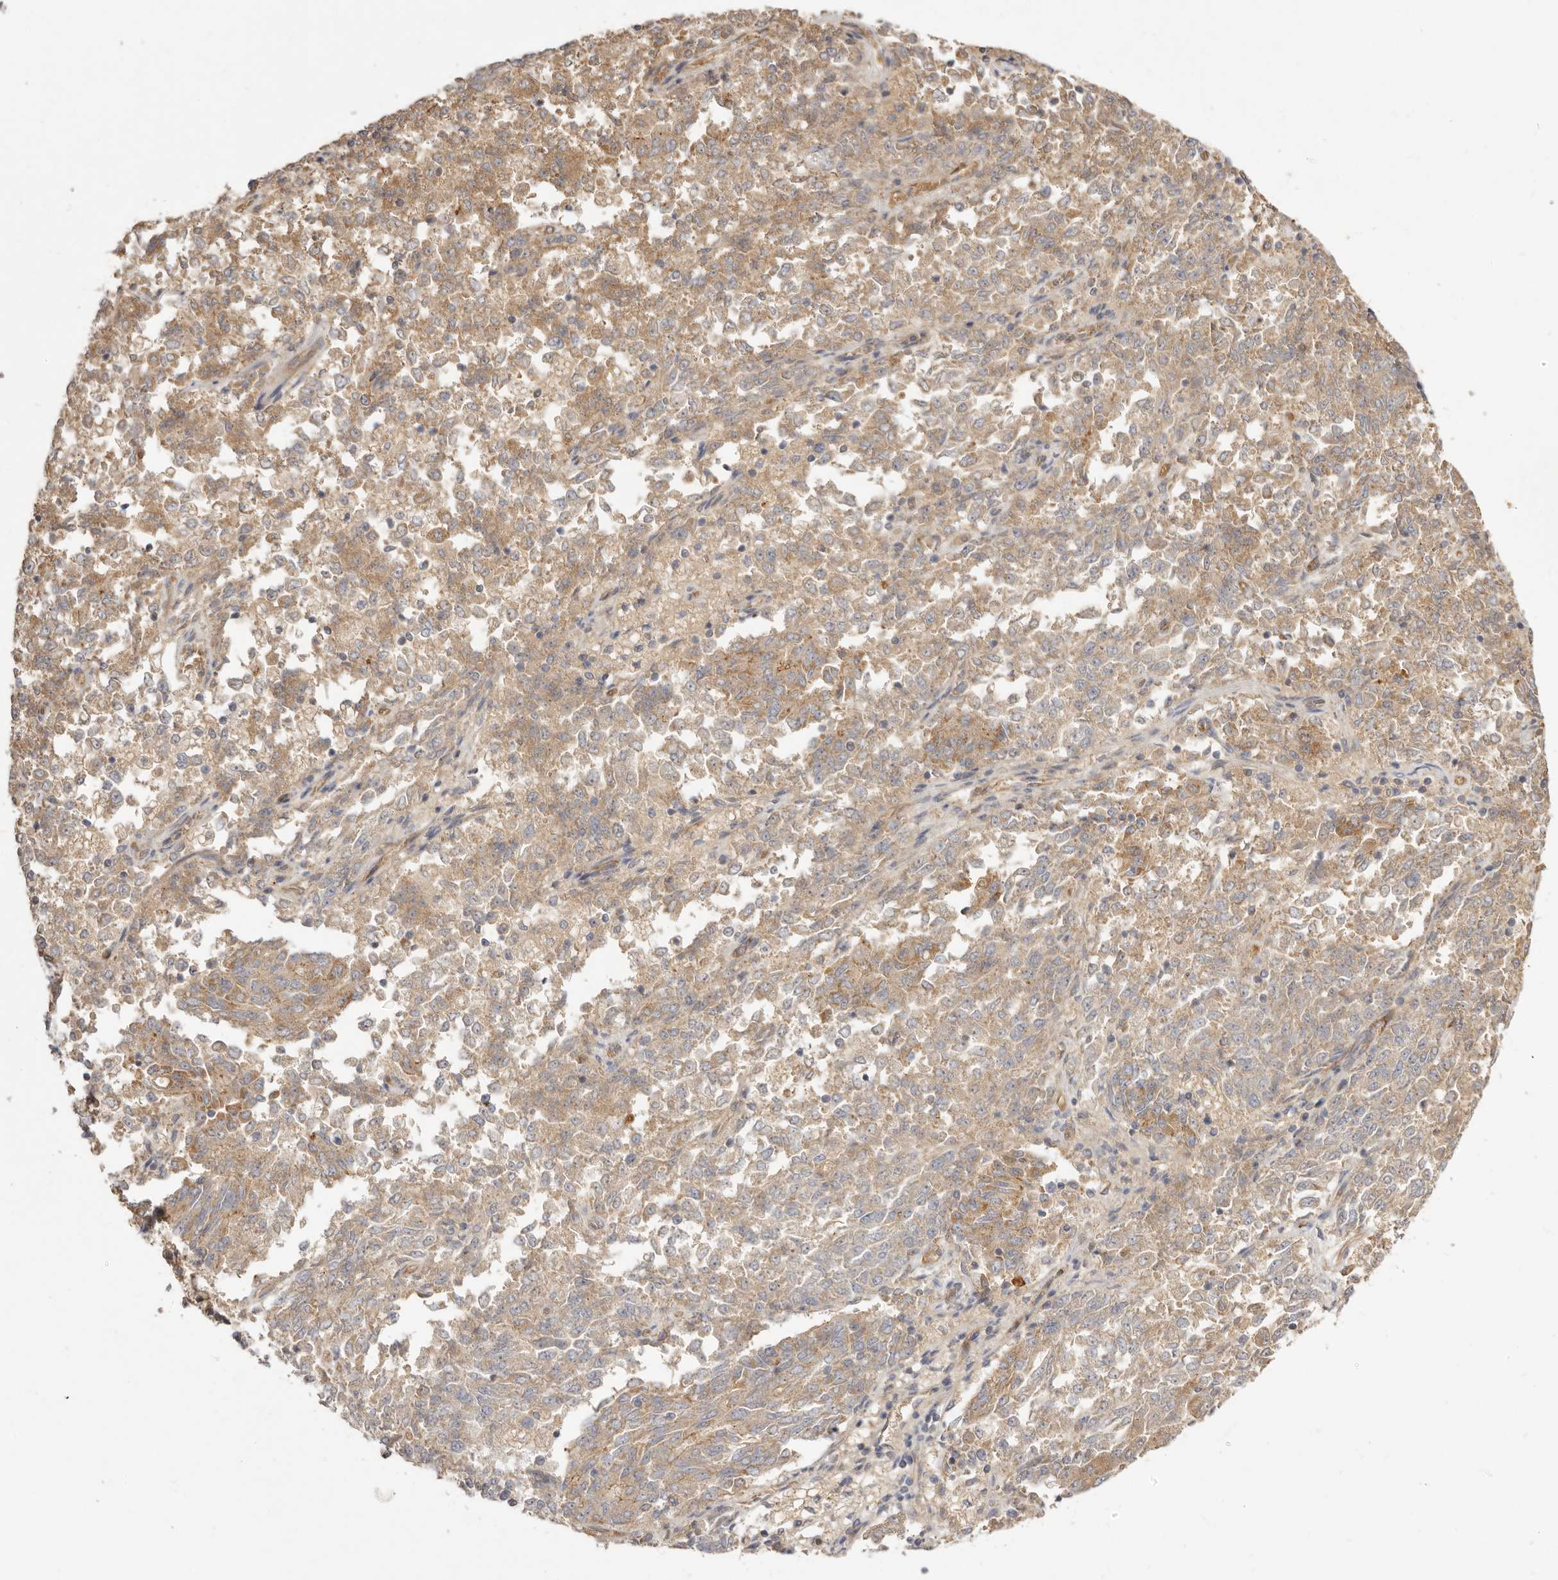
{"staining": {"intensity": "weak", "quantity": ">75%", "location": "cytoplasmic/membranous"}, "tissue": "endometrial cancer", "cell_type": "Tumor cells", "image_type": "cancer", "snomed": [{"axis": "morphology", "description": "Adenocarcinoma, NOS"}, {"axis": "topography", "description": "Endometrium"}], "caption": "Endometrial cancer (adenocarcinoma) stained with a brown dye reveals weak cytoplasmic/membranous positive expression in approximately >75% of tumor cells.", "gene": "ADAMTS9", "patient": {"sex": "female", "age": 80}}